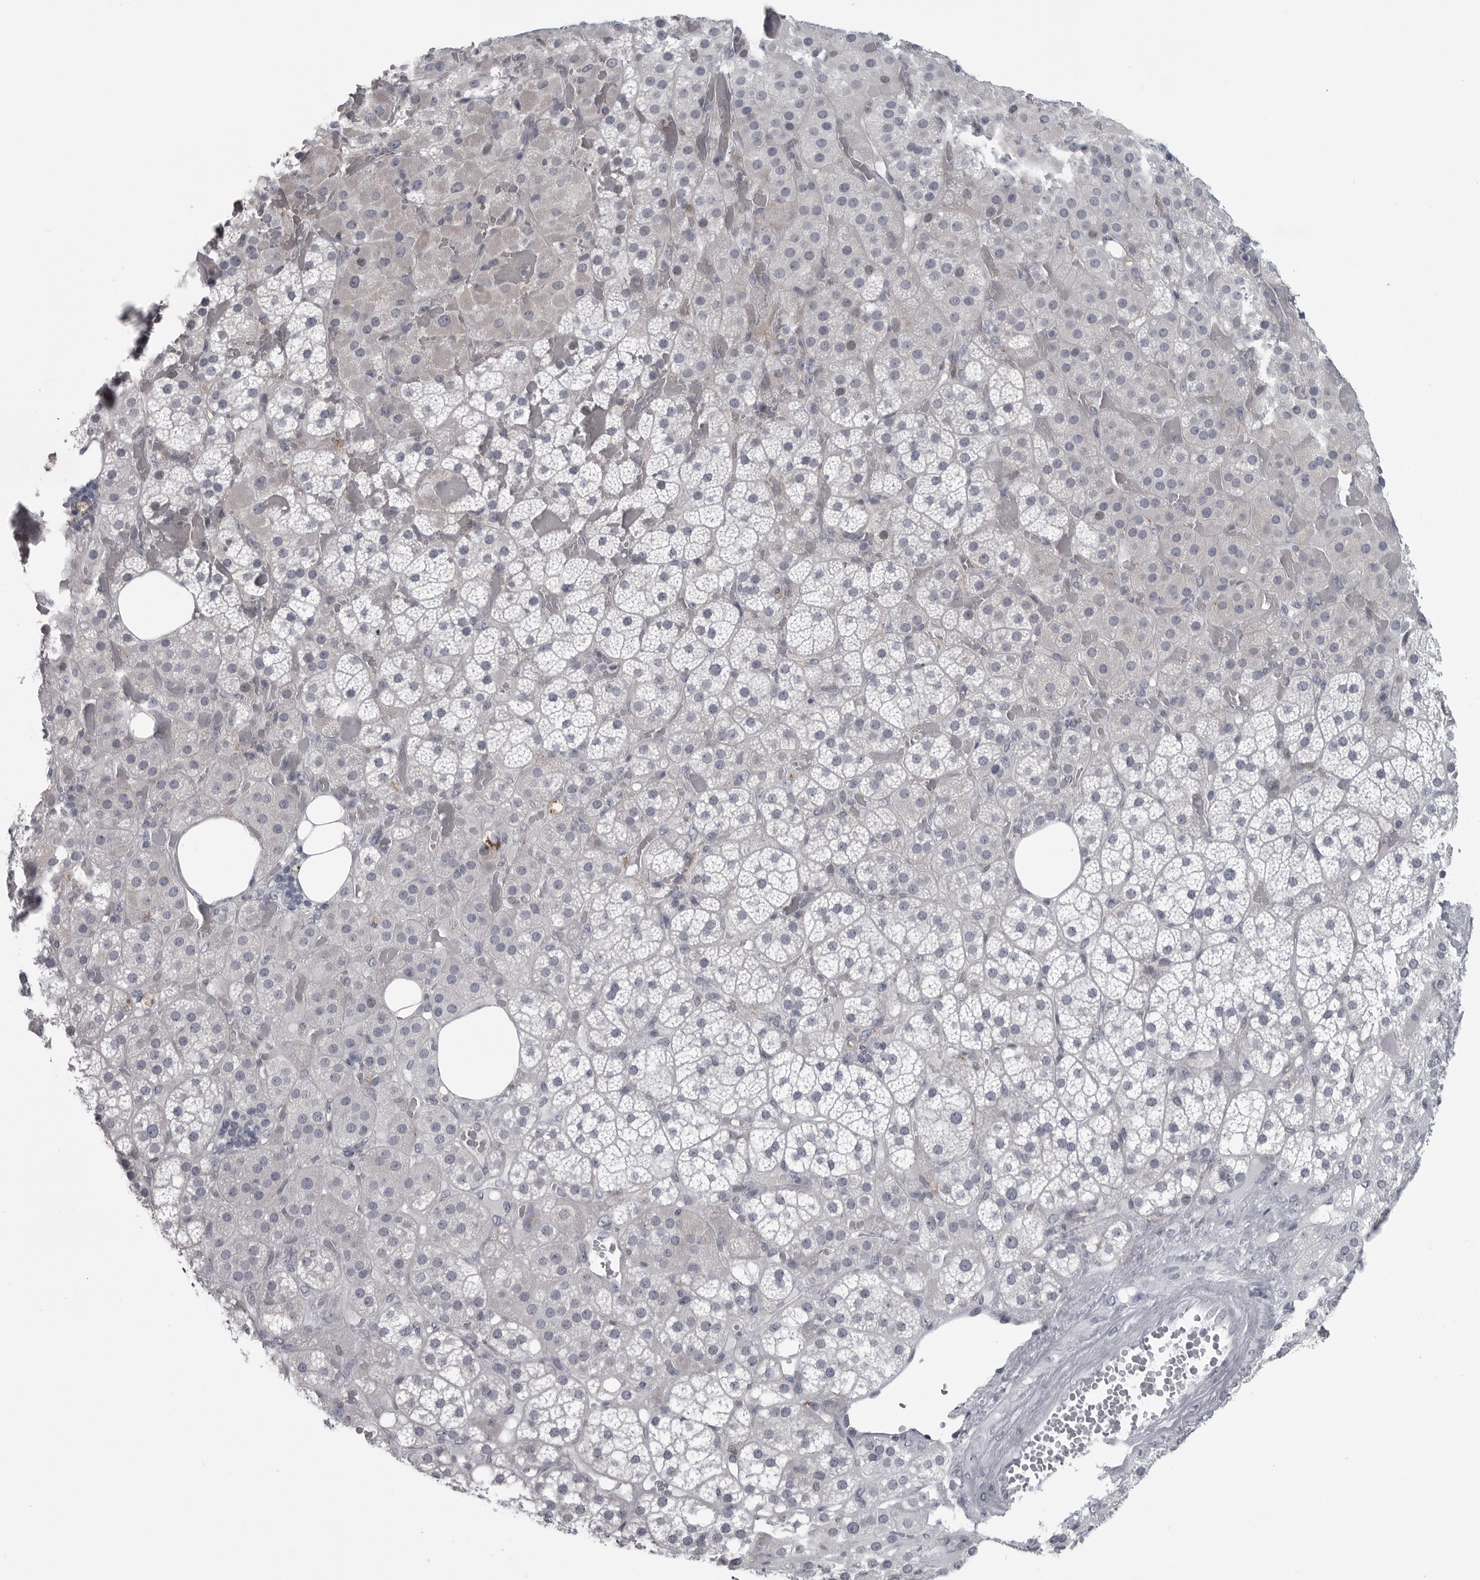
{"staining": {"intensity": "weak", "quantity": "<25%", "location": "cytoplasmic/membranous"}, "tissue": "adrenal gland", "cell_type": "Glandular cells", "image_type": "normal", "snomed": [{"axis": "morphology", "description": "Normal tissue, NOS"}, {"axis": "topography", "description": "Adrenal gland"}], "caption": "This is a photomicrograph of immunohistochemistry (IHC) staining of normal adrenal gland, which shows no staining in glandular cells.", "gene": "LYSMD1", "patient": {"sex": "female", "age": 59}}